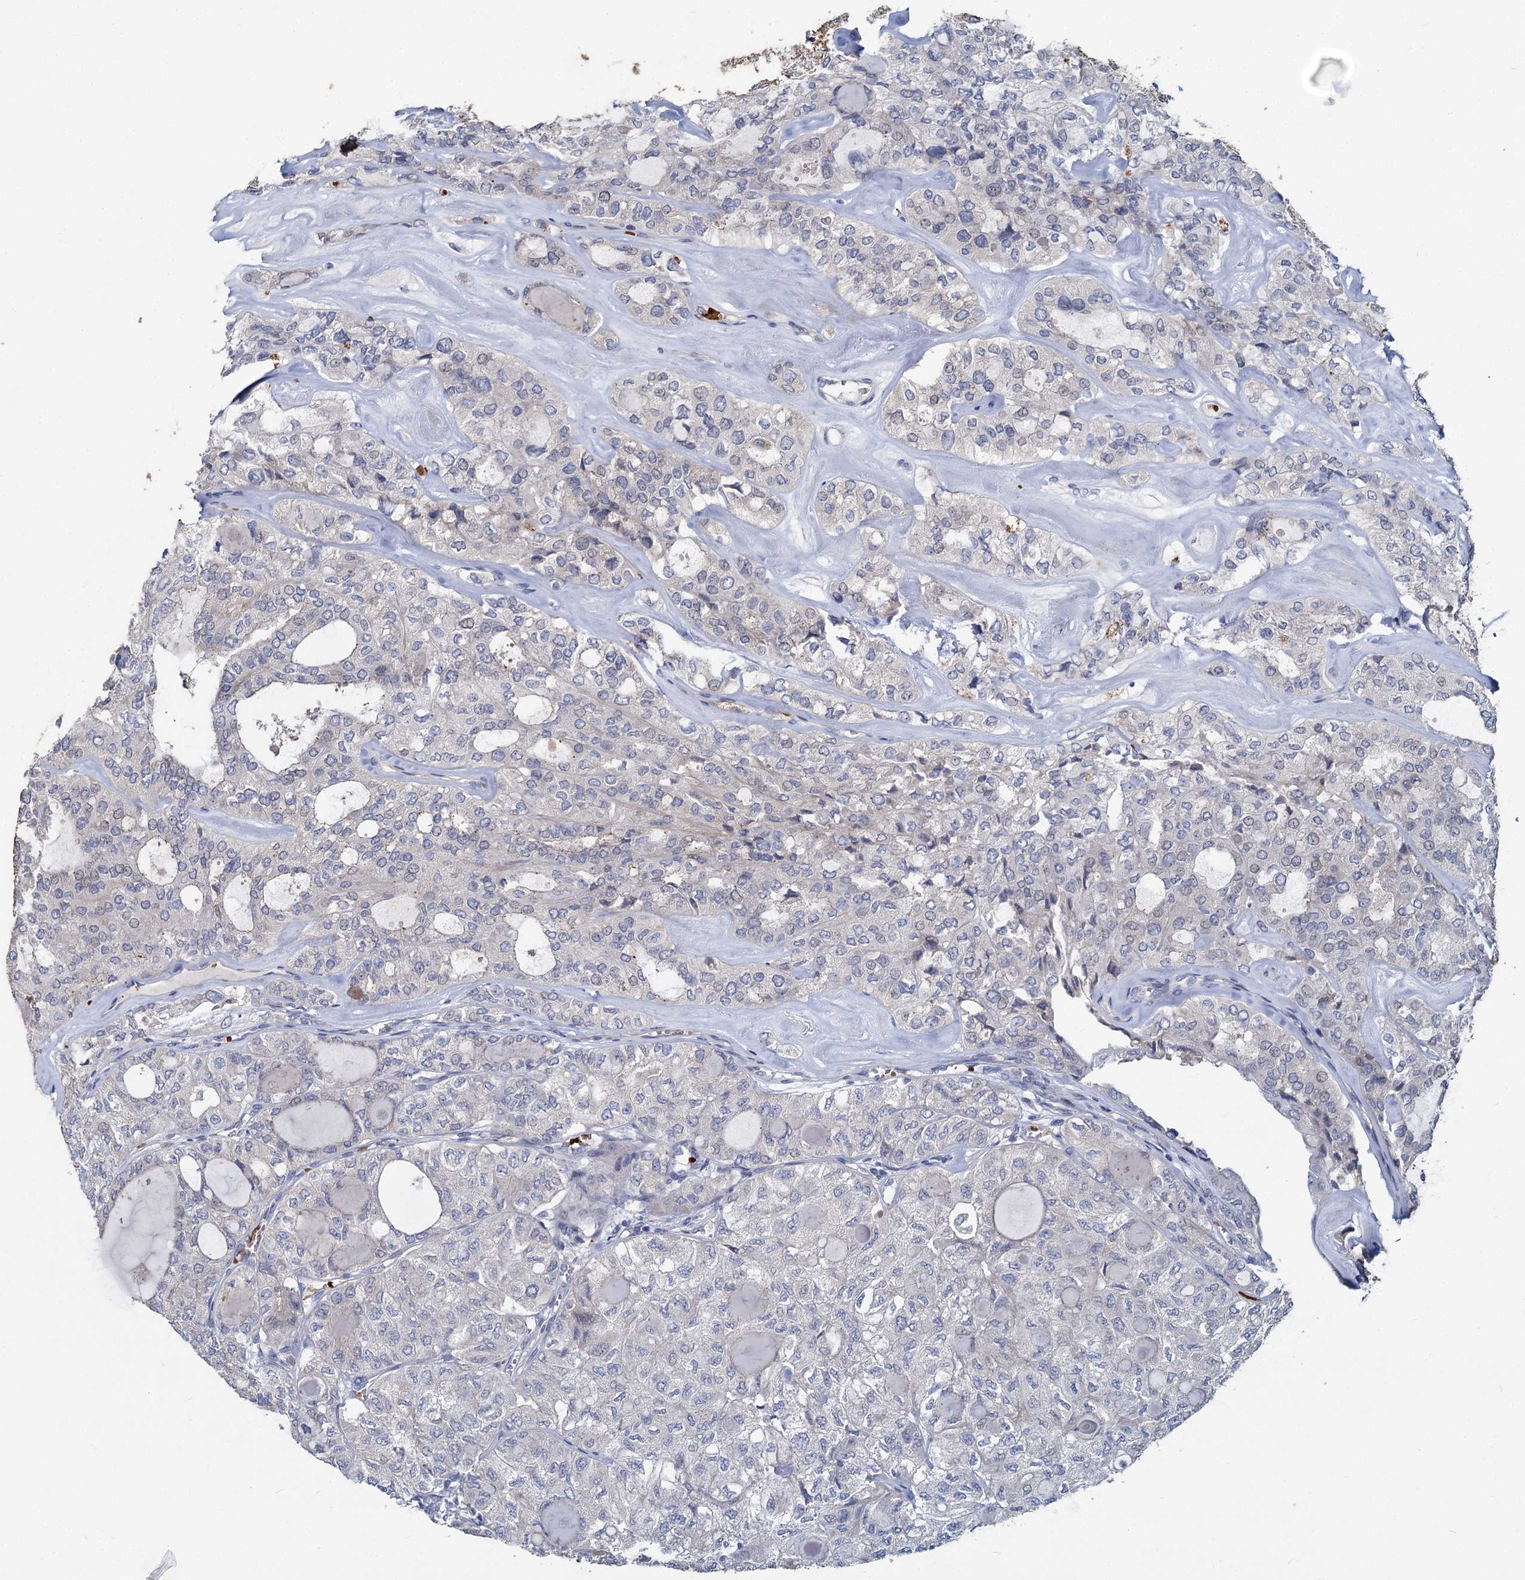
{"staining": {"intensity": "negative", "quantity": "none", "location": "none"}, "tissue": "thyroid cancer", "cell_type": "Tumor cells", "image_type": "cancer", "snomed": [{"axis": "morphology", "description": "Follicular adenoma carcinoma, NOS"}, {"axis": "topography", "description": "Thyroid gland"}], "caption": "Photomicrograph shows no significant protein staining in tumor cells of thyroid cancer (follicular adenoma carcinoma).", "gene": "TCTN2", "patient": {"sex": "male", "age": 75}}